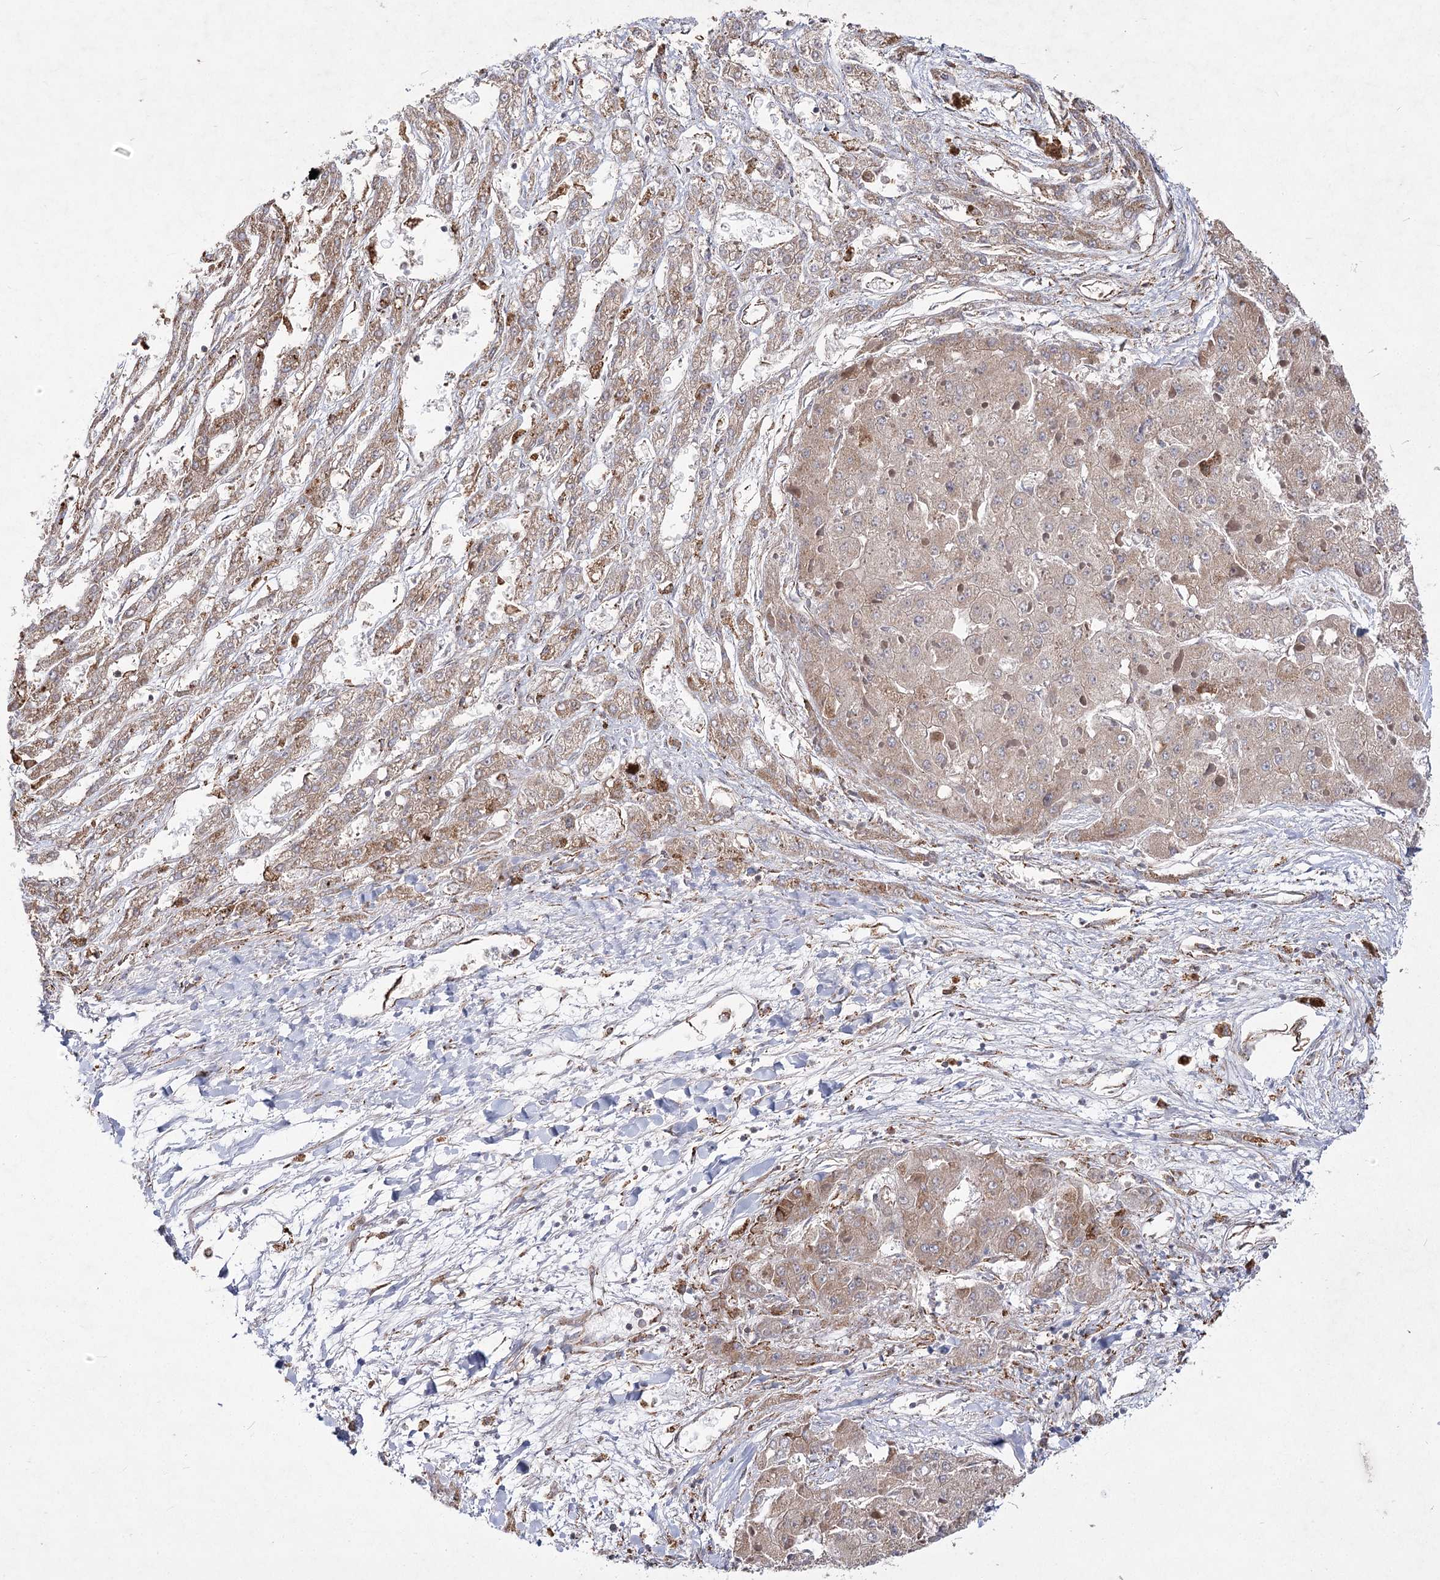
{"staining": {"intensity": "moderate", "quantity": ">75%", "location": "cytoplasmic/membranous"}, "tissue": "liver cancer", "cell_type": "Tumor cells", "image_type": "cancer", "snomed": [{"axis": "morphology", "description": "Carcinoma, Hepatocellular, NOS"}, {"axis": "topography", "description": "Liver"}], "caption": "Protein analysis of liver cancer tissue reveals moderate cytoplasmic/membranous staining in approximately >75% of tumor cells. Immunohistochemistry (ihc) stains the protein of interest in brown and the nuclei are stained blue.", "gene": "NHLRC2", "patient": {"sex": "female", "age": 73}}